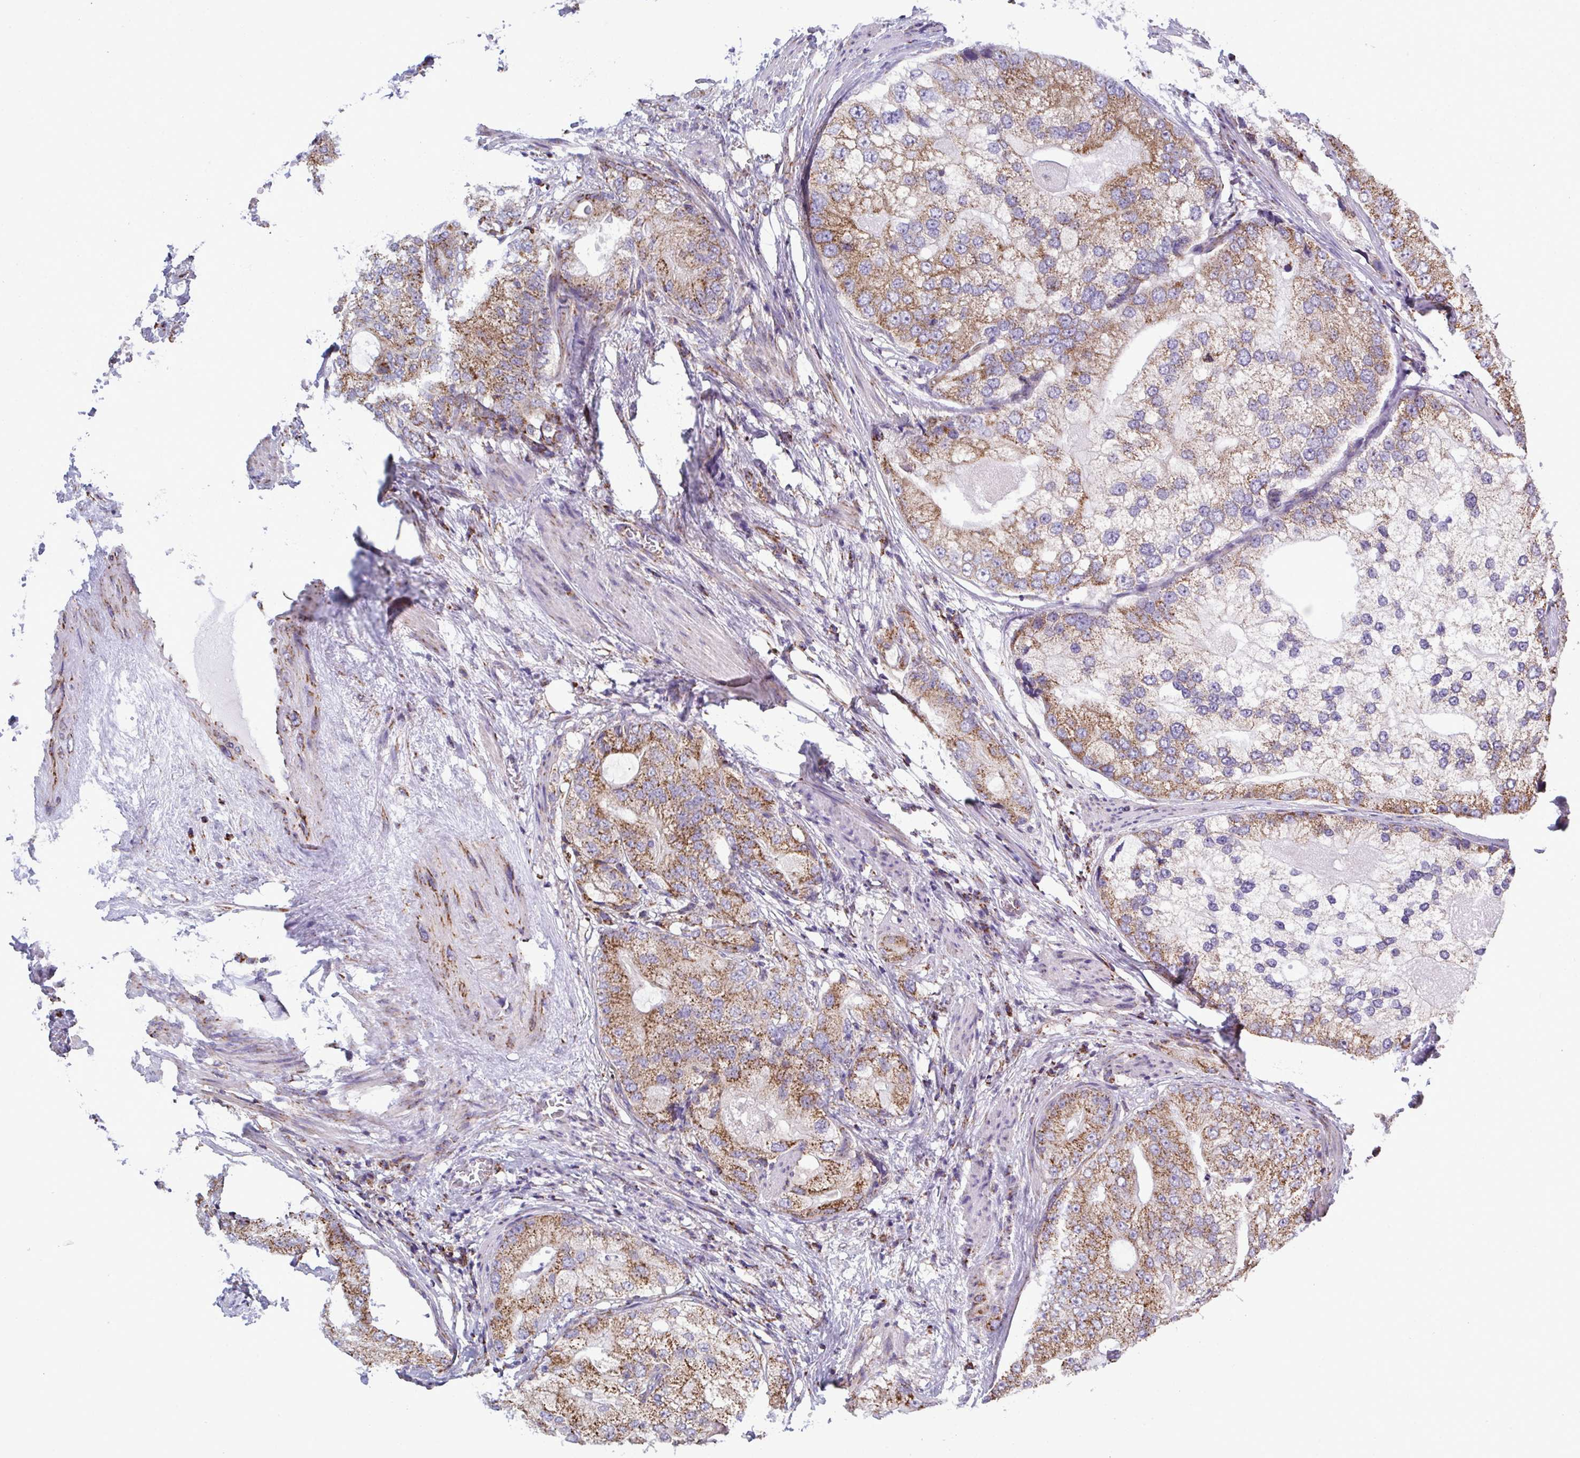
{"staining": {"intensity": "moderate", "quantity": ">75%", "location": "cytoplasmic/membranous"}, "tissue": "prostate cancer", "cell_type": "Tumor cells", "image_type": "cancer", "snomed": [{"axis": "morphology", "description": "Adenocarcinoma, High grade"}, {"axis": "topography", "description": "Prostate"}], "caption": "Prostate cancer stained for a protein (brown) displays moderate cytoplasmic/membranous positive staining in about >75% of tumor cells.", "gene": "CSDE1", "patient": {"sex": "male", "age": 70}}